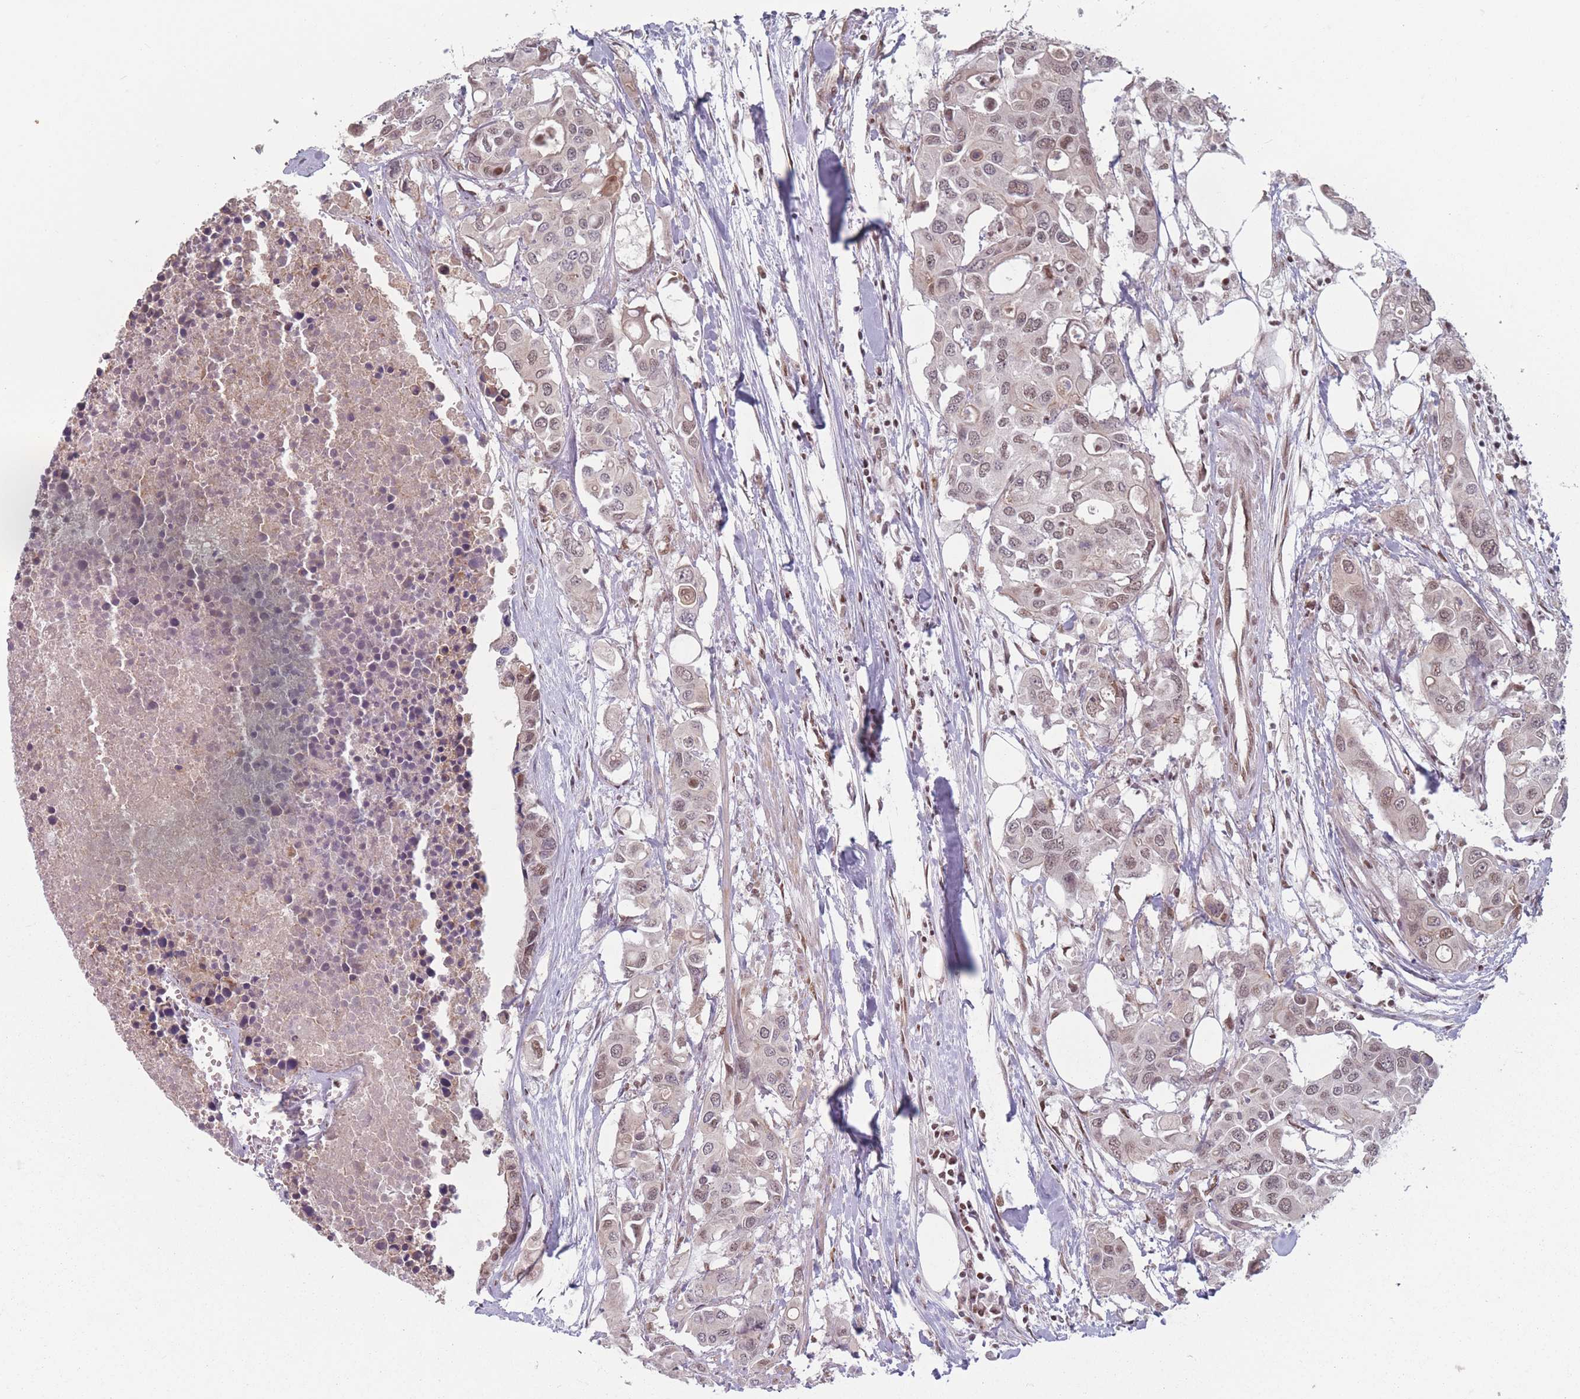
{"staining": {"intensity": "weak", "quantity": ">75%", "location": "nuclear"}, "tissue": "colorectal cancer", "cell_type": "Tumor cells", "image_type": "cancer", "snomed": [{"axis": "morphology", "description": "Adenocarcinoma, NOS"}, {"axis": "topography", "description": "Colon"}], "caption": "Protein analysis of colorectal adenocarcinoma tissue displays weak nuclear staining in approximately >75% of tumor cells.", "gene": "SH3BGRL2", "patient": {"sex": "male", "age": 77}}